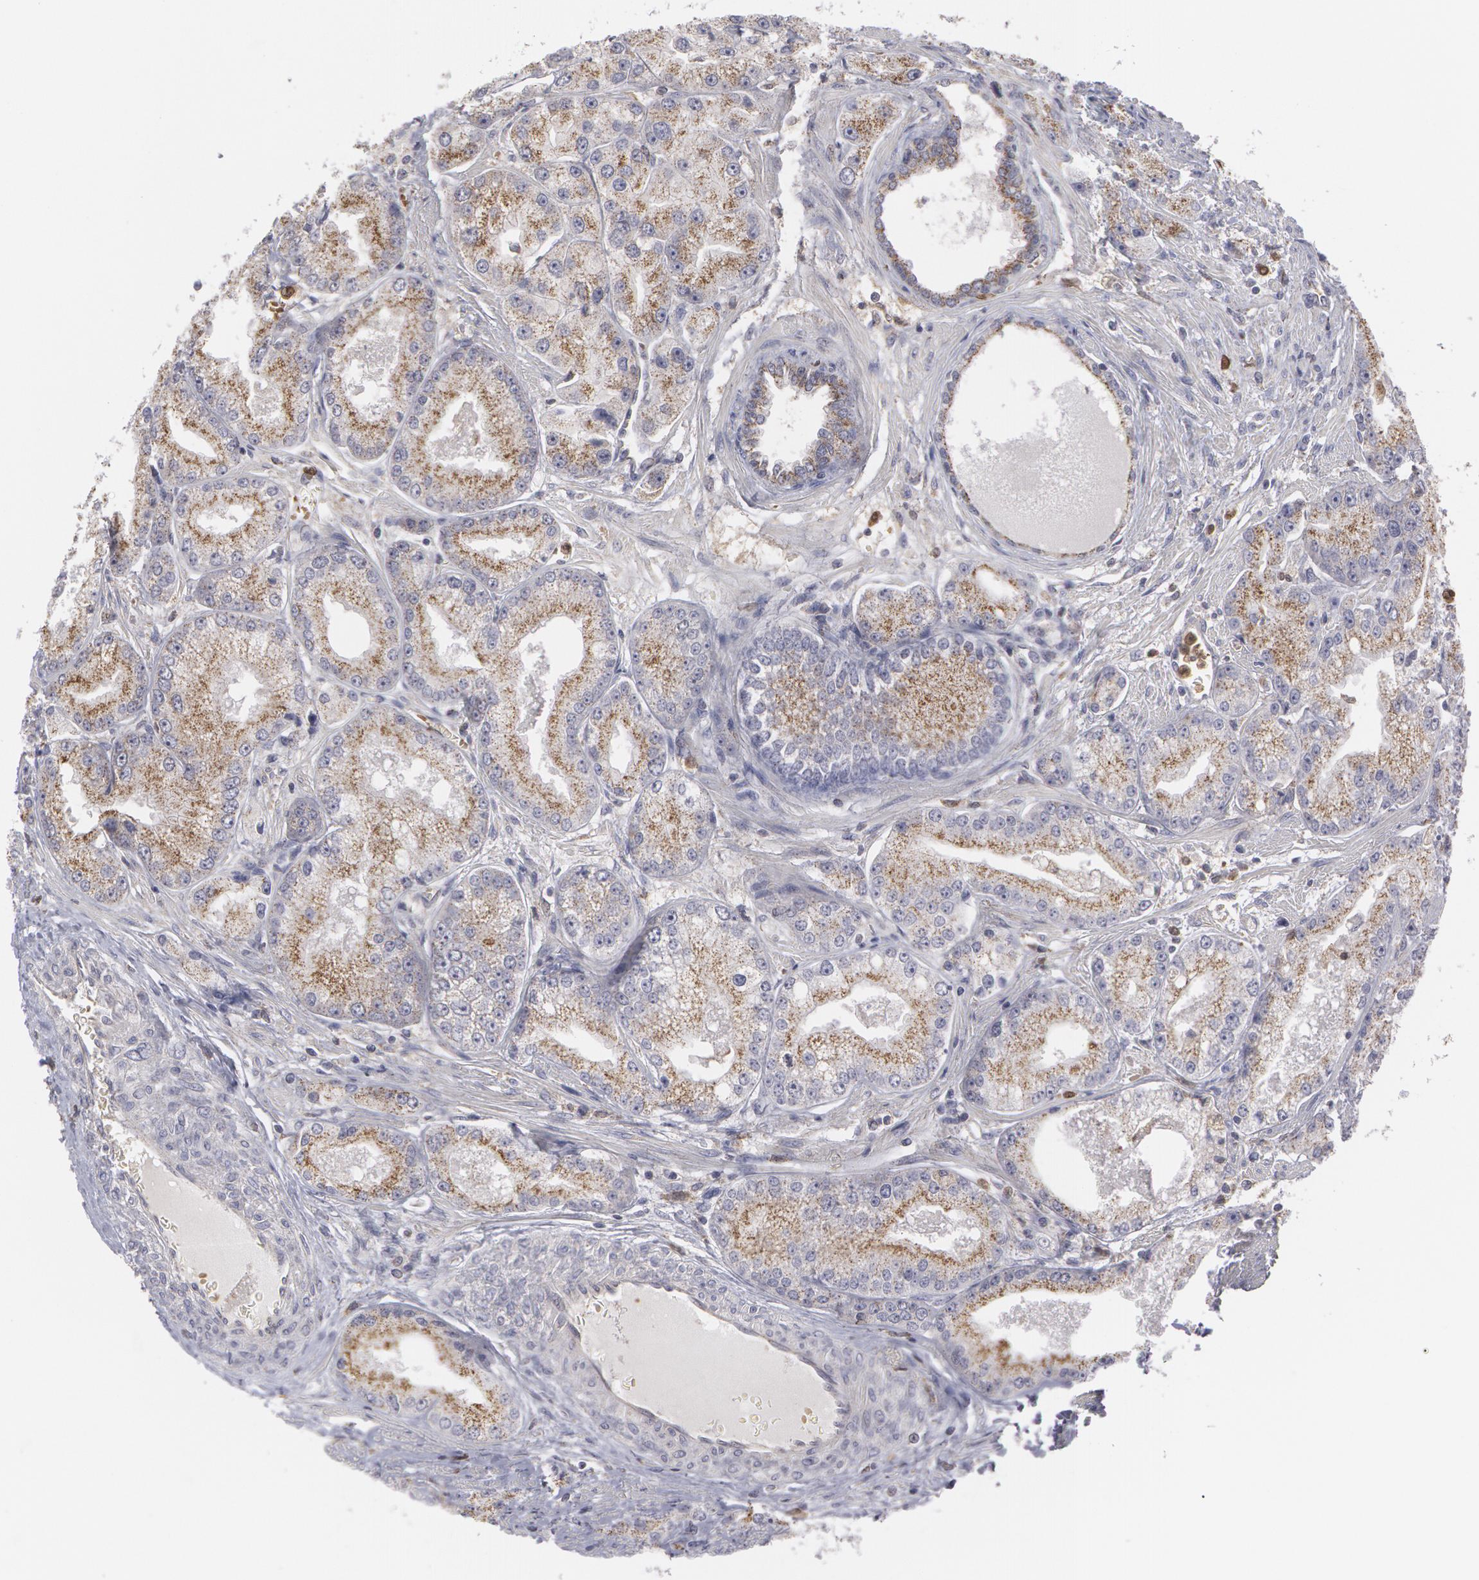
{"staining": {"intensity": "moderate", "quantity": ">75%", "location": "cytoplasmic/membranous"}, "tissue": "prostate cancer", "cell_type": "Tumor cells", "image_type": "cancer", "snomed": [{"axis": "morphology", "description": "Adenocarcinoma, Medium grade"}, {"axis": "topography", "description": "Prostate"}], "caption": "A histopathology image showing moderate cytoplasmic/membranous positivity in approximately >75% of tumor cells in prostate cancer (medium-grade adenocarcinoma), as visualized by brown immunohistochemical staining.", "gene": "CAT", "patient": {"sex": "male", "age": 72}}